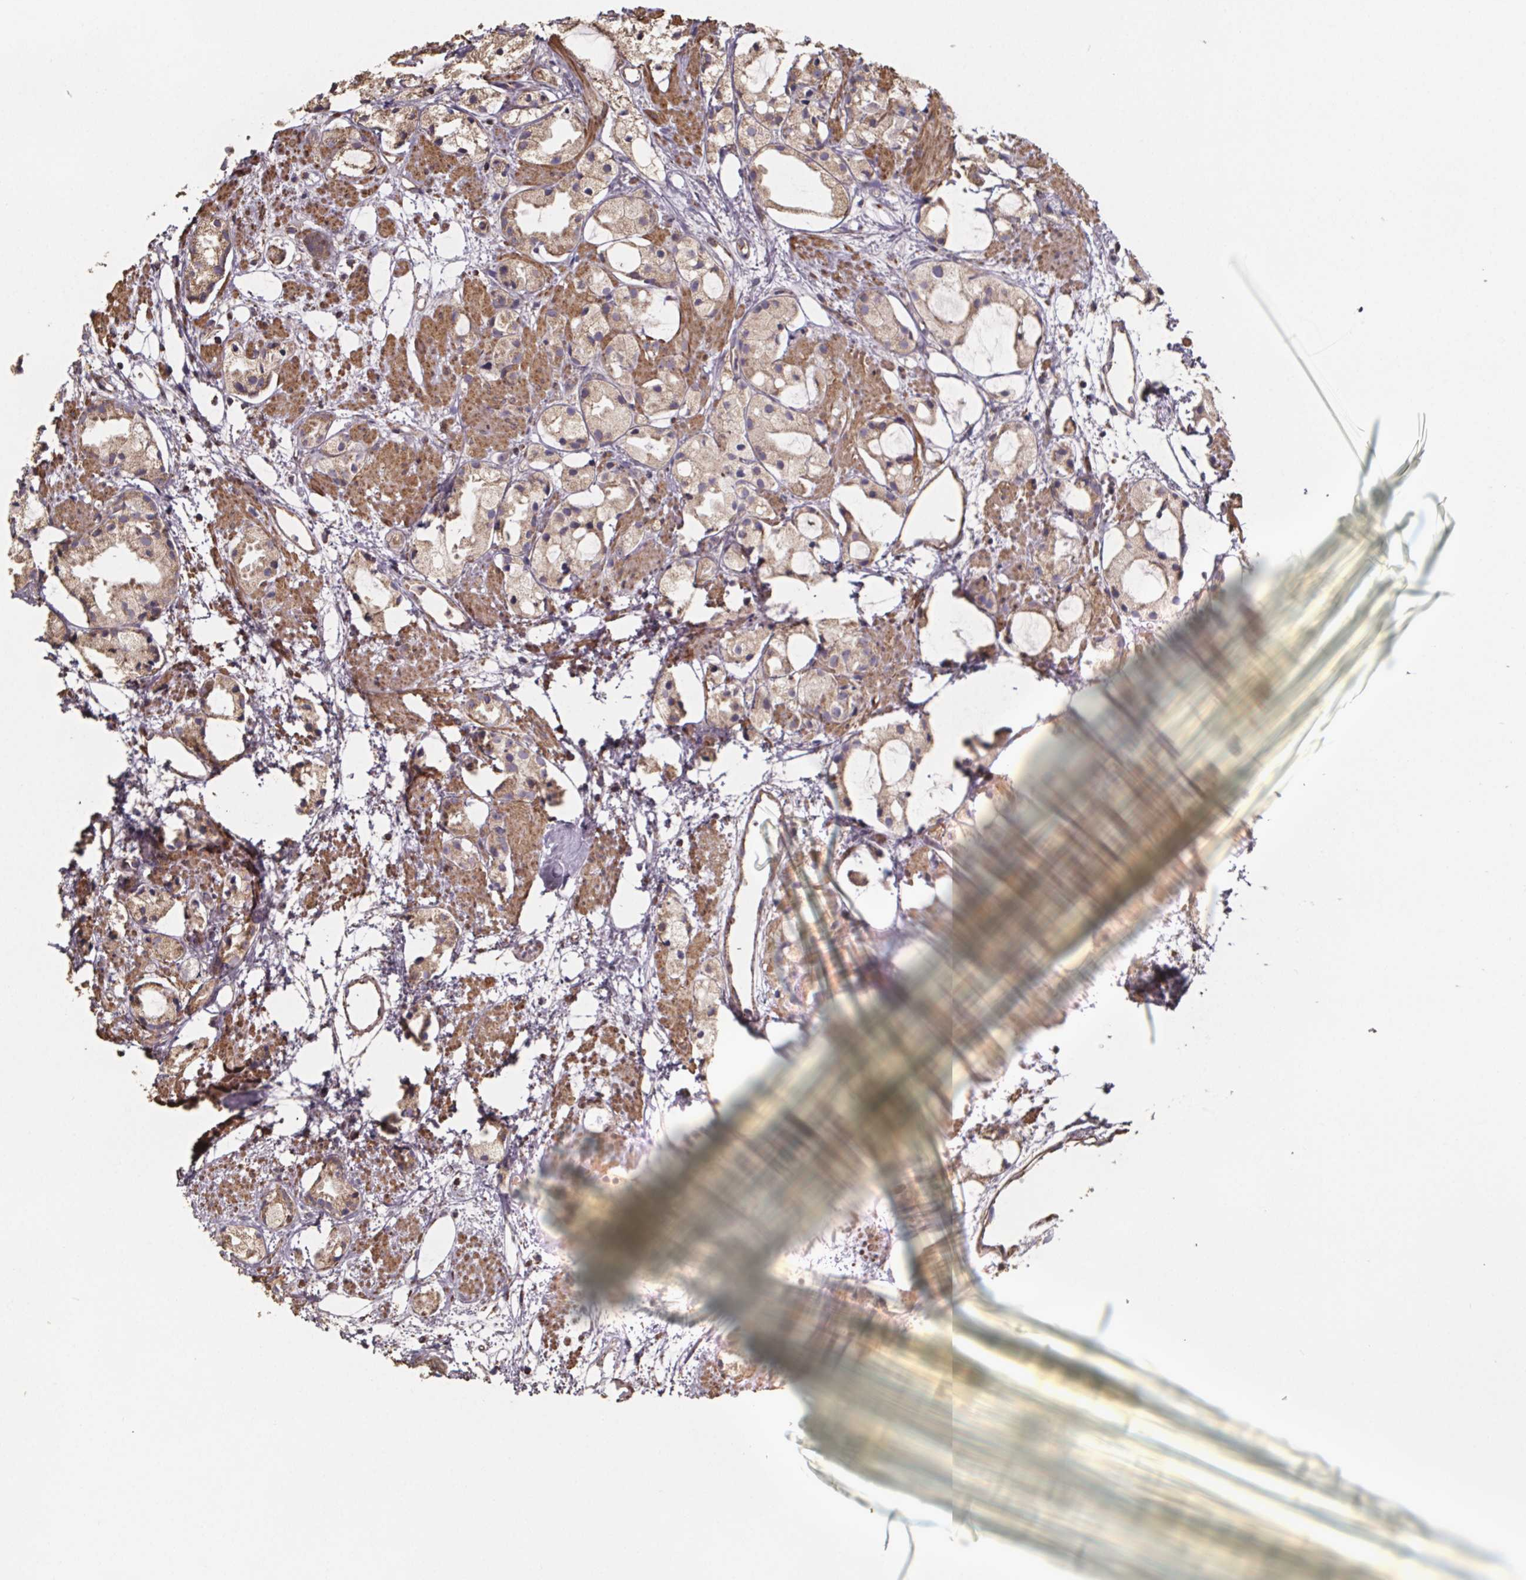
{"staining": {"intensity": "weak", "quantity": ">75%", "location": "cytoplasmic/membranous"}, "tissue": "prostate cancer", "cell_type": "Tumor cells", "image_type": "cancer", "snomed": [{"axis": "morphology", "description": "Adenocarcinoma, High grade"}, {"axis": "topography", "description": "Prostate"}], "caption": "Immunohistochemistry (IHC) of human prostate high-grade adenocarcinoma reveals low levels of weak cytoplasmic/membranous staining in approximately >75% of tumor cells. (DAB IHC with brightfield microscopy, high magnification).", "gene": "SLC35D2", "patient": {"sex": "male", "age": 85}}